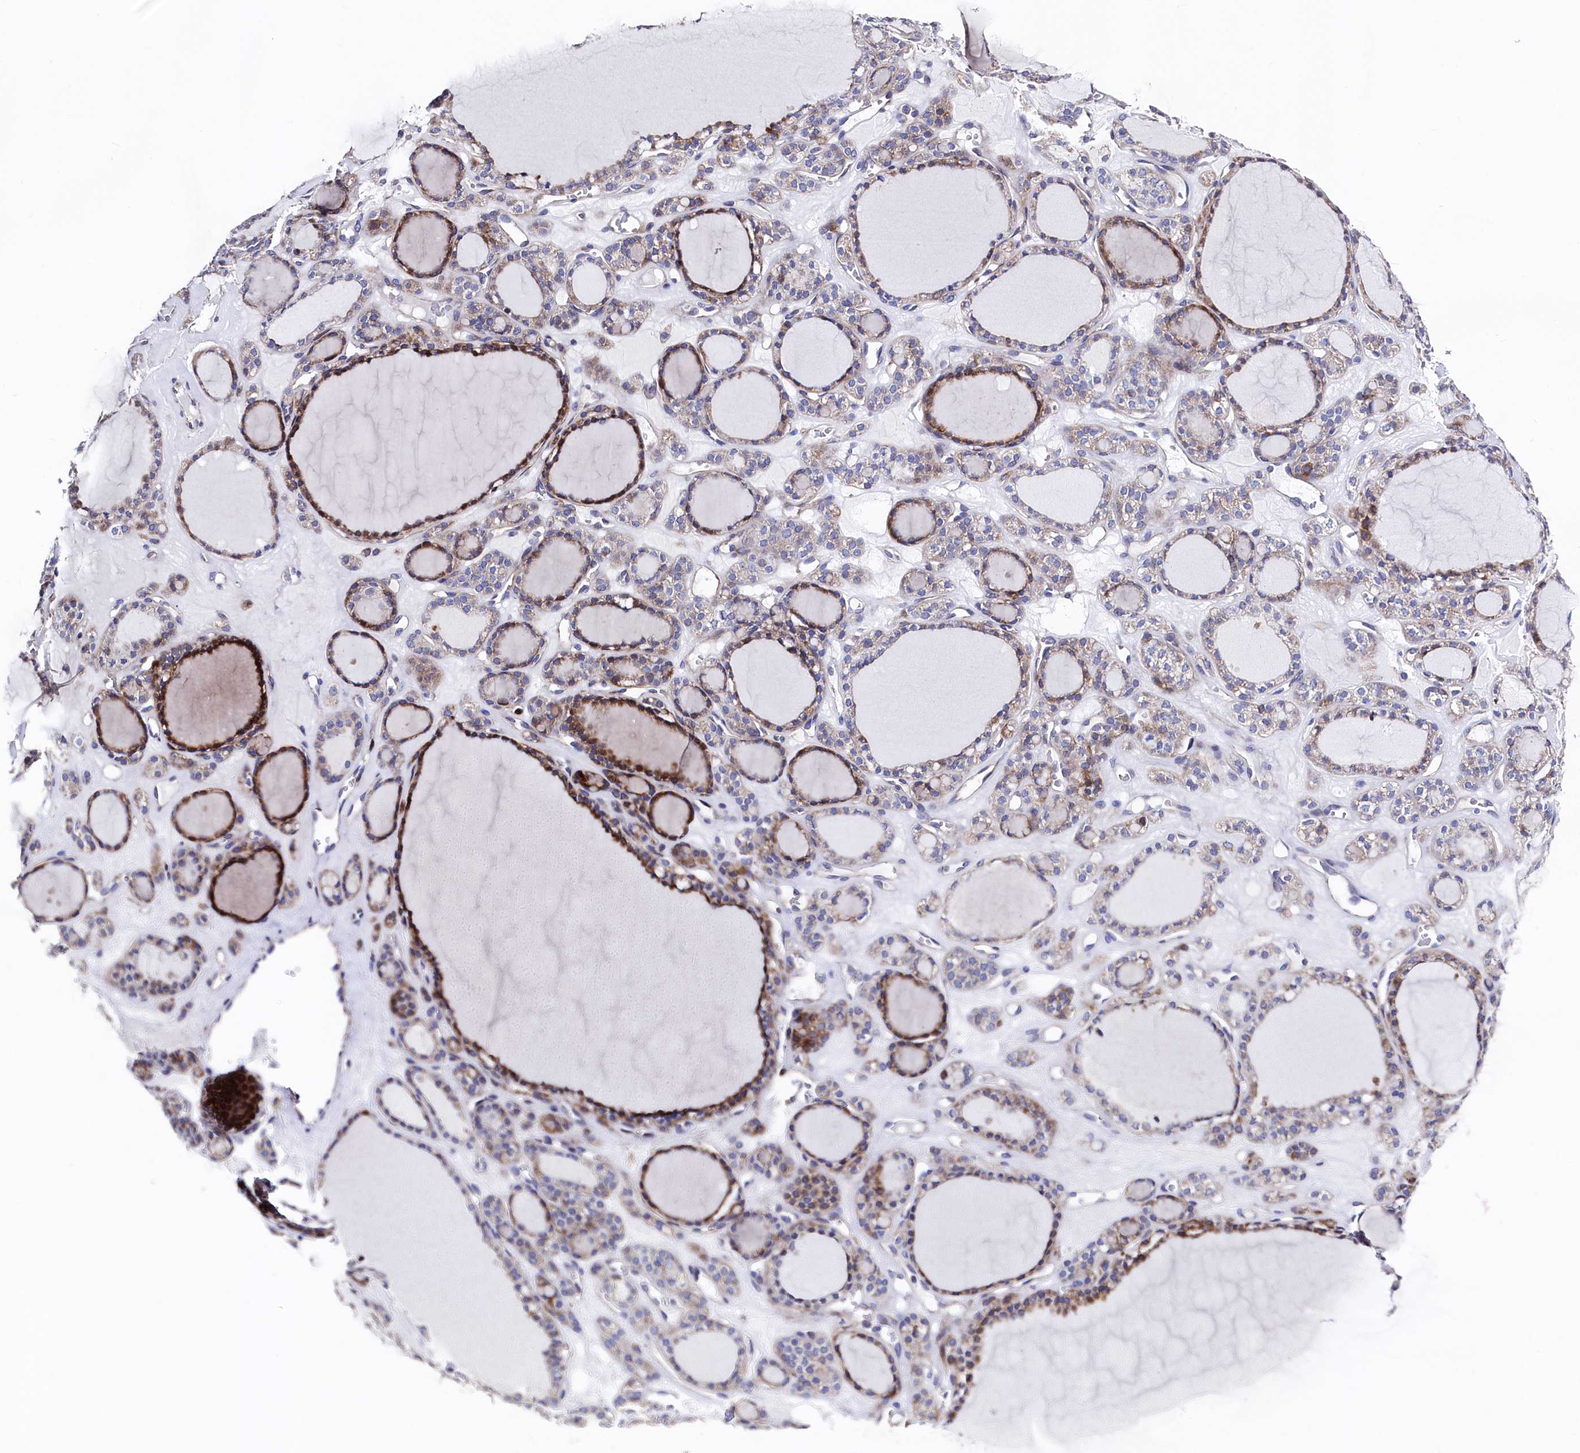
{"staining": {"intensity": "moderate", "quantity": "25%-75%", "location": "cytoplasmic/membranous"}, "tissue": "thyroid gland", "cell_type": "Glandular cells", "image_type": "normal", "snomed": [{"axis": "morphology", "description": "Normal tissue, NOS"}, {"axis": "topography", "description": "Thyroid gland"}], "caption": "A high-resolution micrograph shows immunohistochemistry (IHC) staining of benign thyroid gland, which reveals moderate cytoplasmic/membranous positivity in approximately 25%-75% of glandular cells.", "gene": "WNT8A", "patient": {"sex": "female", "age": 28}}